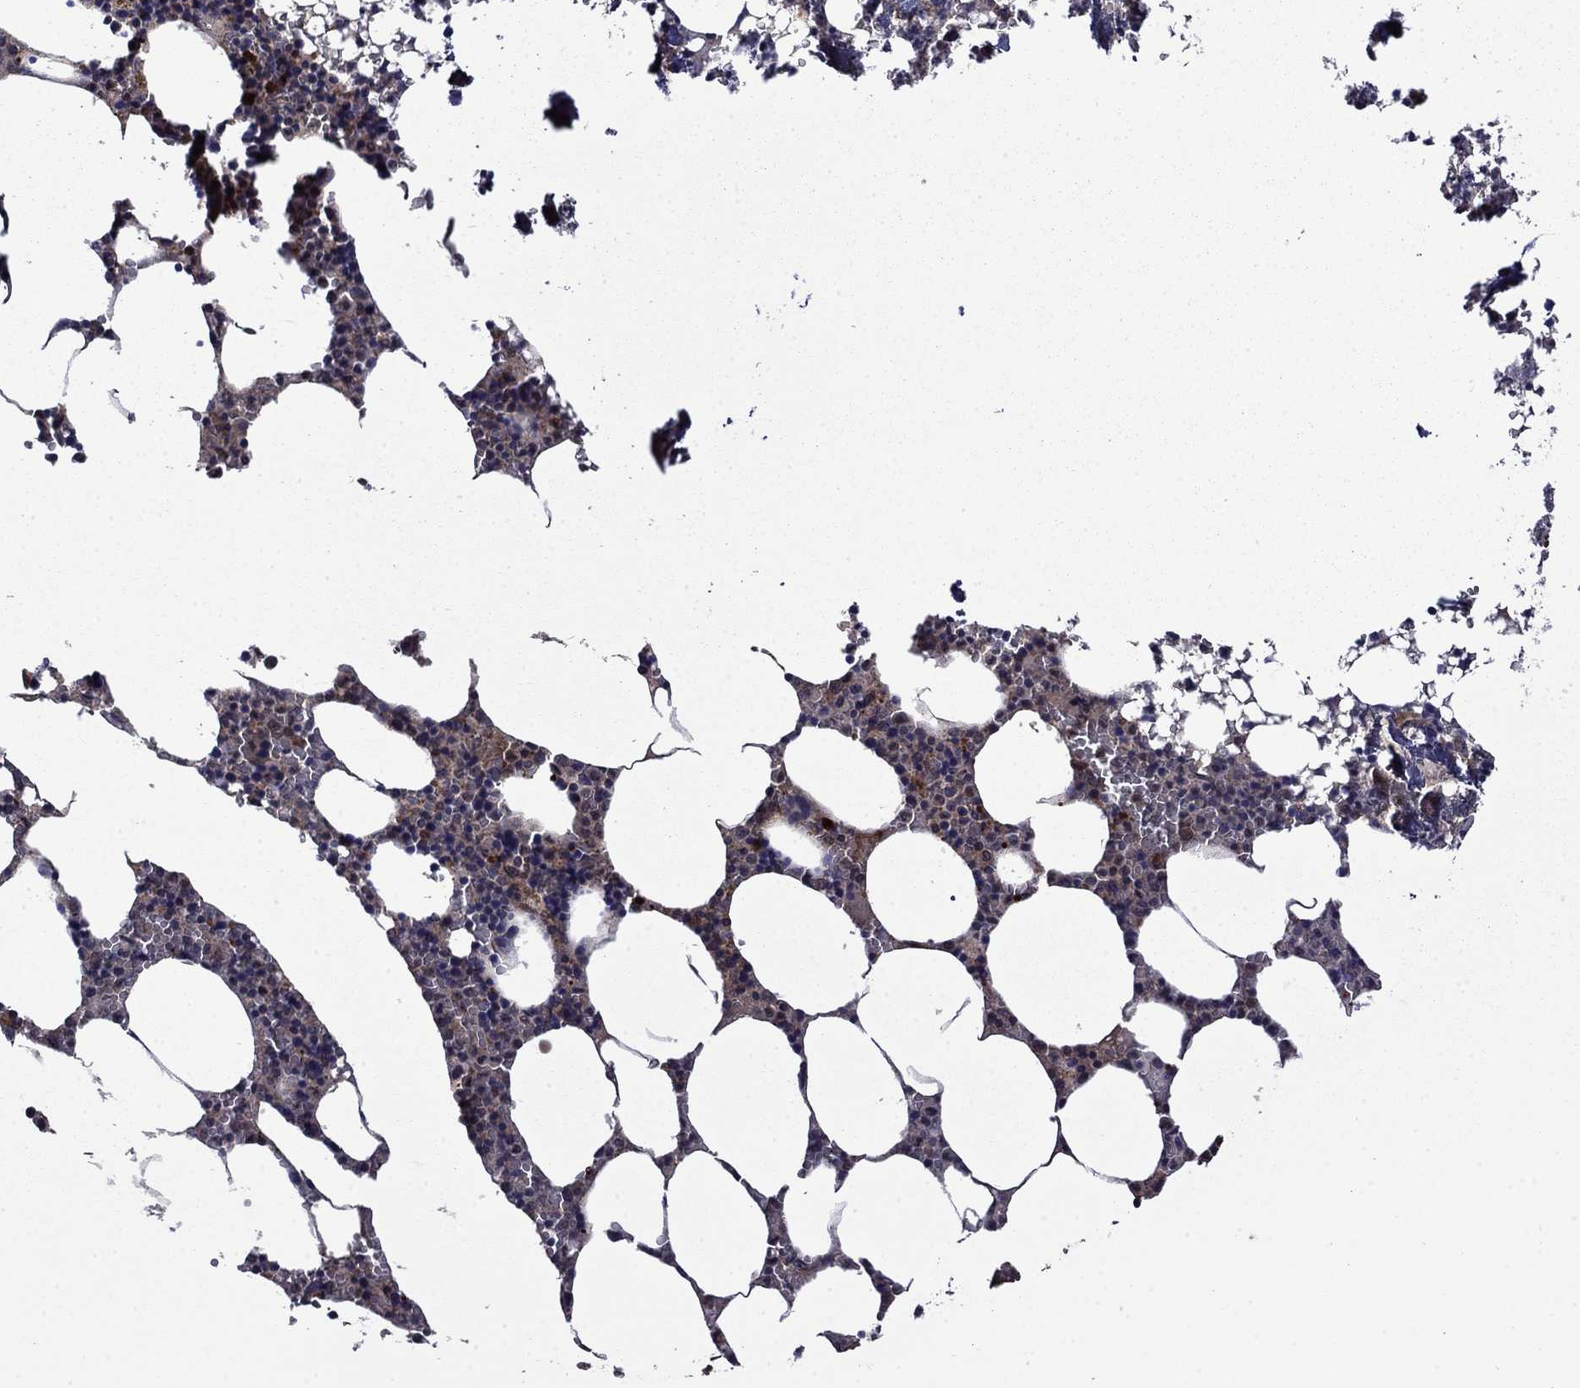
{"staining": {"intensity": "weak", "quantity": "25%-75%", "location": "cytoplasmic/membranous"}, "tissue": "bone marrow", "cell_type": "Hematopoietic cells", "image_type": "normal", "snomed": [{"axis": "morphology", "description": "Normal tissue, NOS"}, {"axis": "topography", "description": "Bone marrow"}], "caption": "High-magnification brightfield microscopy of unremarkable bone marrow stained with DAB (brown) and counterstained with hematoxylin (blue). hematopoietic cells exhibit weak cytoplasmic/membranous staining is identified in about25%-75% of cells.", "gene": "TPMT", "patient": {"sex": "female", "age": 64}}